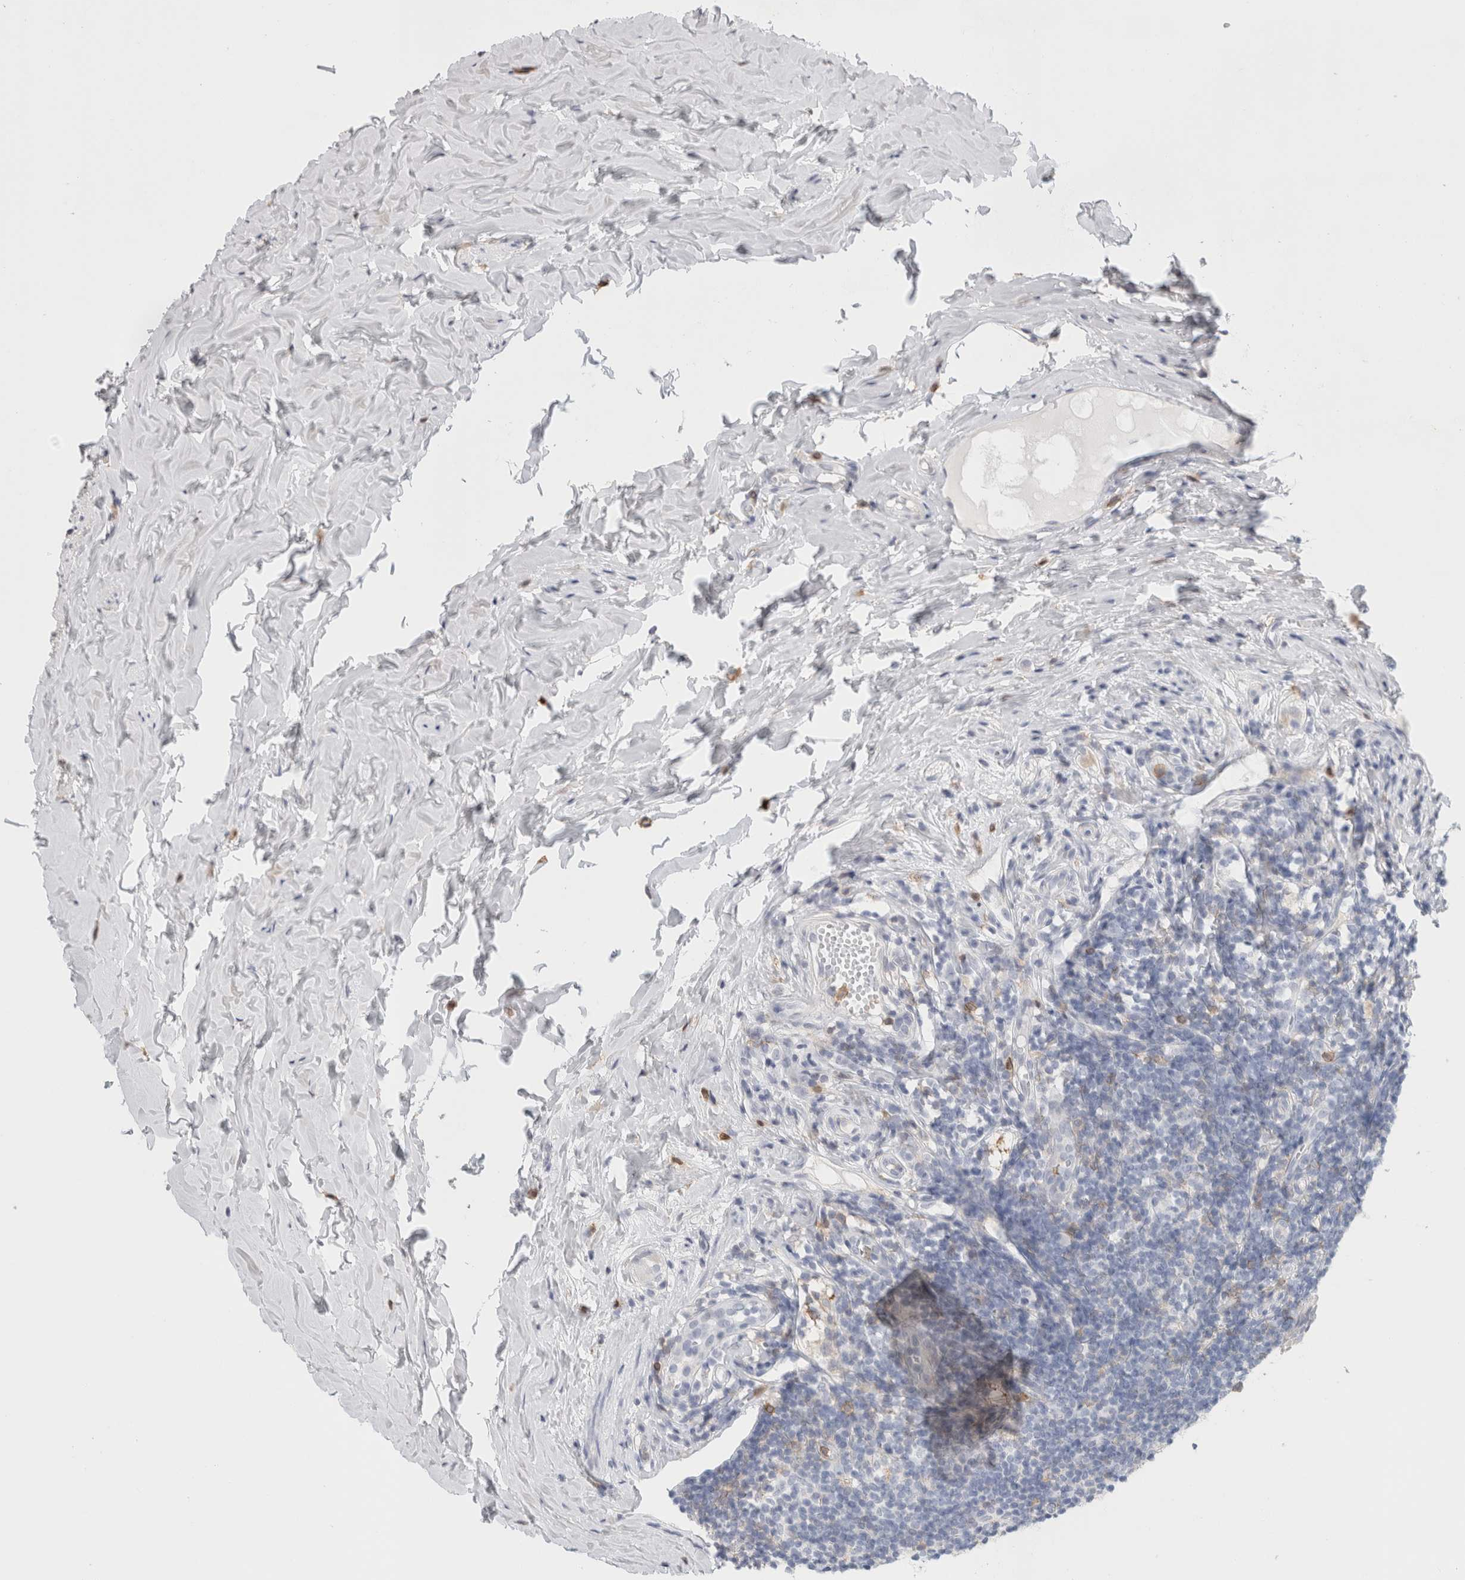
{"staining": {"intensity": "negative", "quantity": "none", "location": "none"}, "tissue": "appendix", "cell_type": "Glandular cells", "image_type": "normal", "snomed": [{"axis": "morphology", "description": "Normal tissue, NOS"}, {"axis": "topography", "description": "Appendix"}], "caption": "This is an immunohistochemistry image of normal appendix. There is no positivity in glandular cells.", "gene": "P2RY2", "patient": {"sex": "female", "age": 20}}